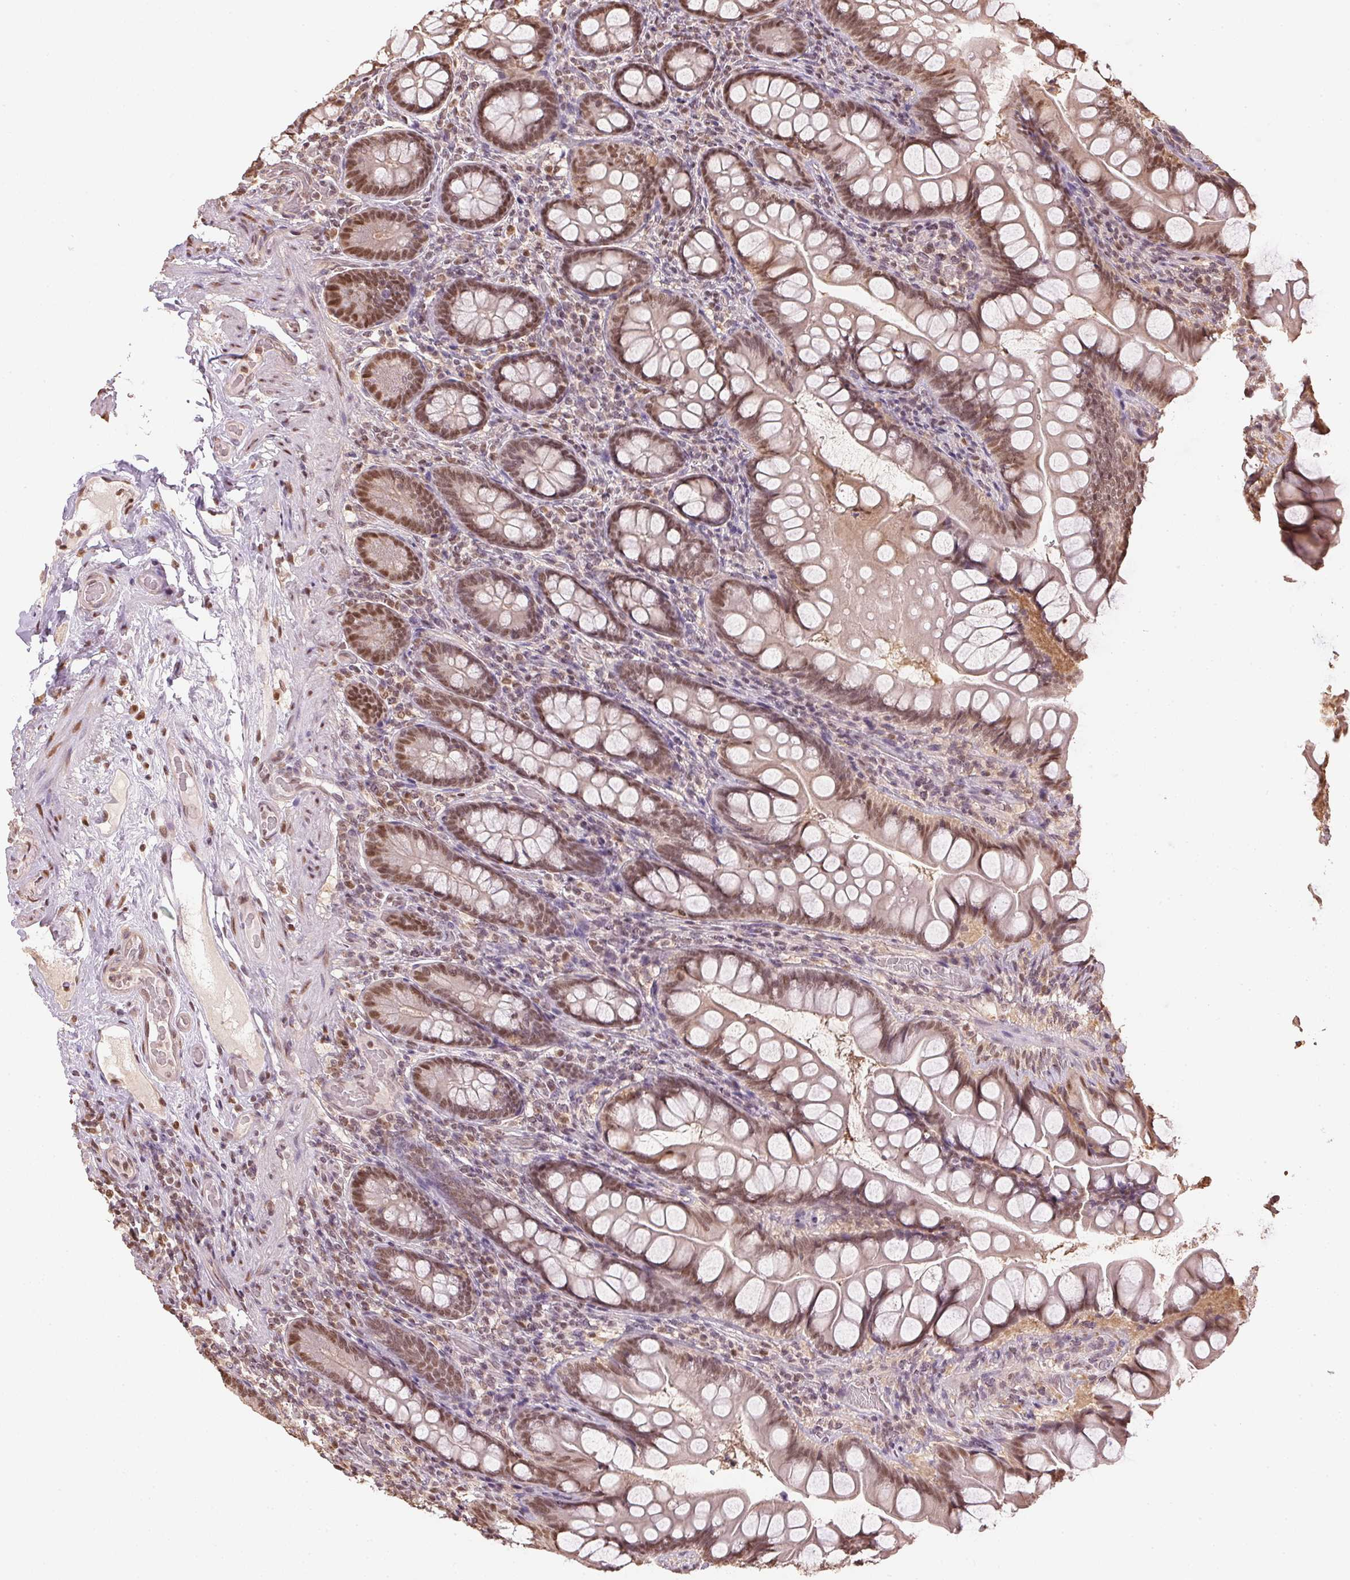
{"staining": {"intensity": "moderate", "quantity": ">75%", "location": "nuclear"}, "tissue": "small intestine", "cell_type": "Glandular cells", "image_type": "normal", "snomed": [{"axis": "morphology", "description": "Normal tissue, NOS"}, {"axis": "topography", "description": "Small intestine"}], "caption": "High-magnification brightfield microscopy of normal small intestine stained with DAB (brown) and counterstained with hematoxylin (blue). glandular cells exhibit moderate nuclear staining is appreciated in approximately>75% of cells.", "gene": "TPI1", "patient": {"sex": "male", "age": 70}}